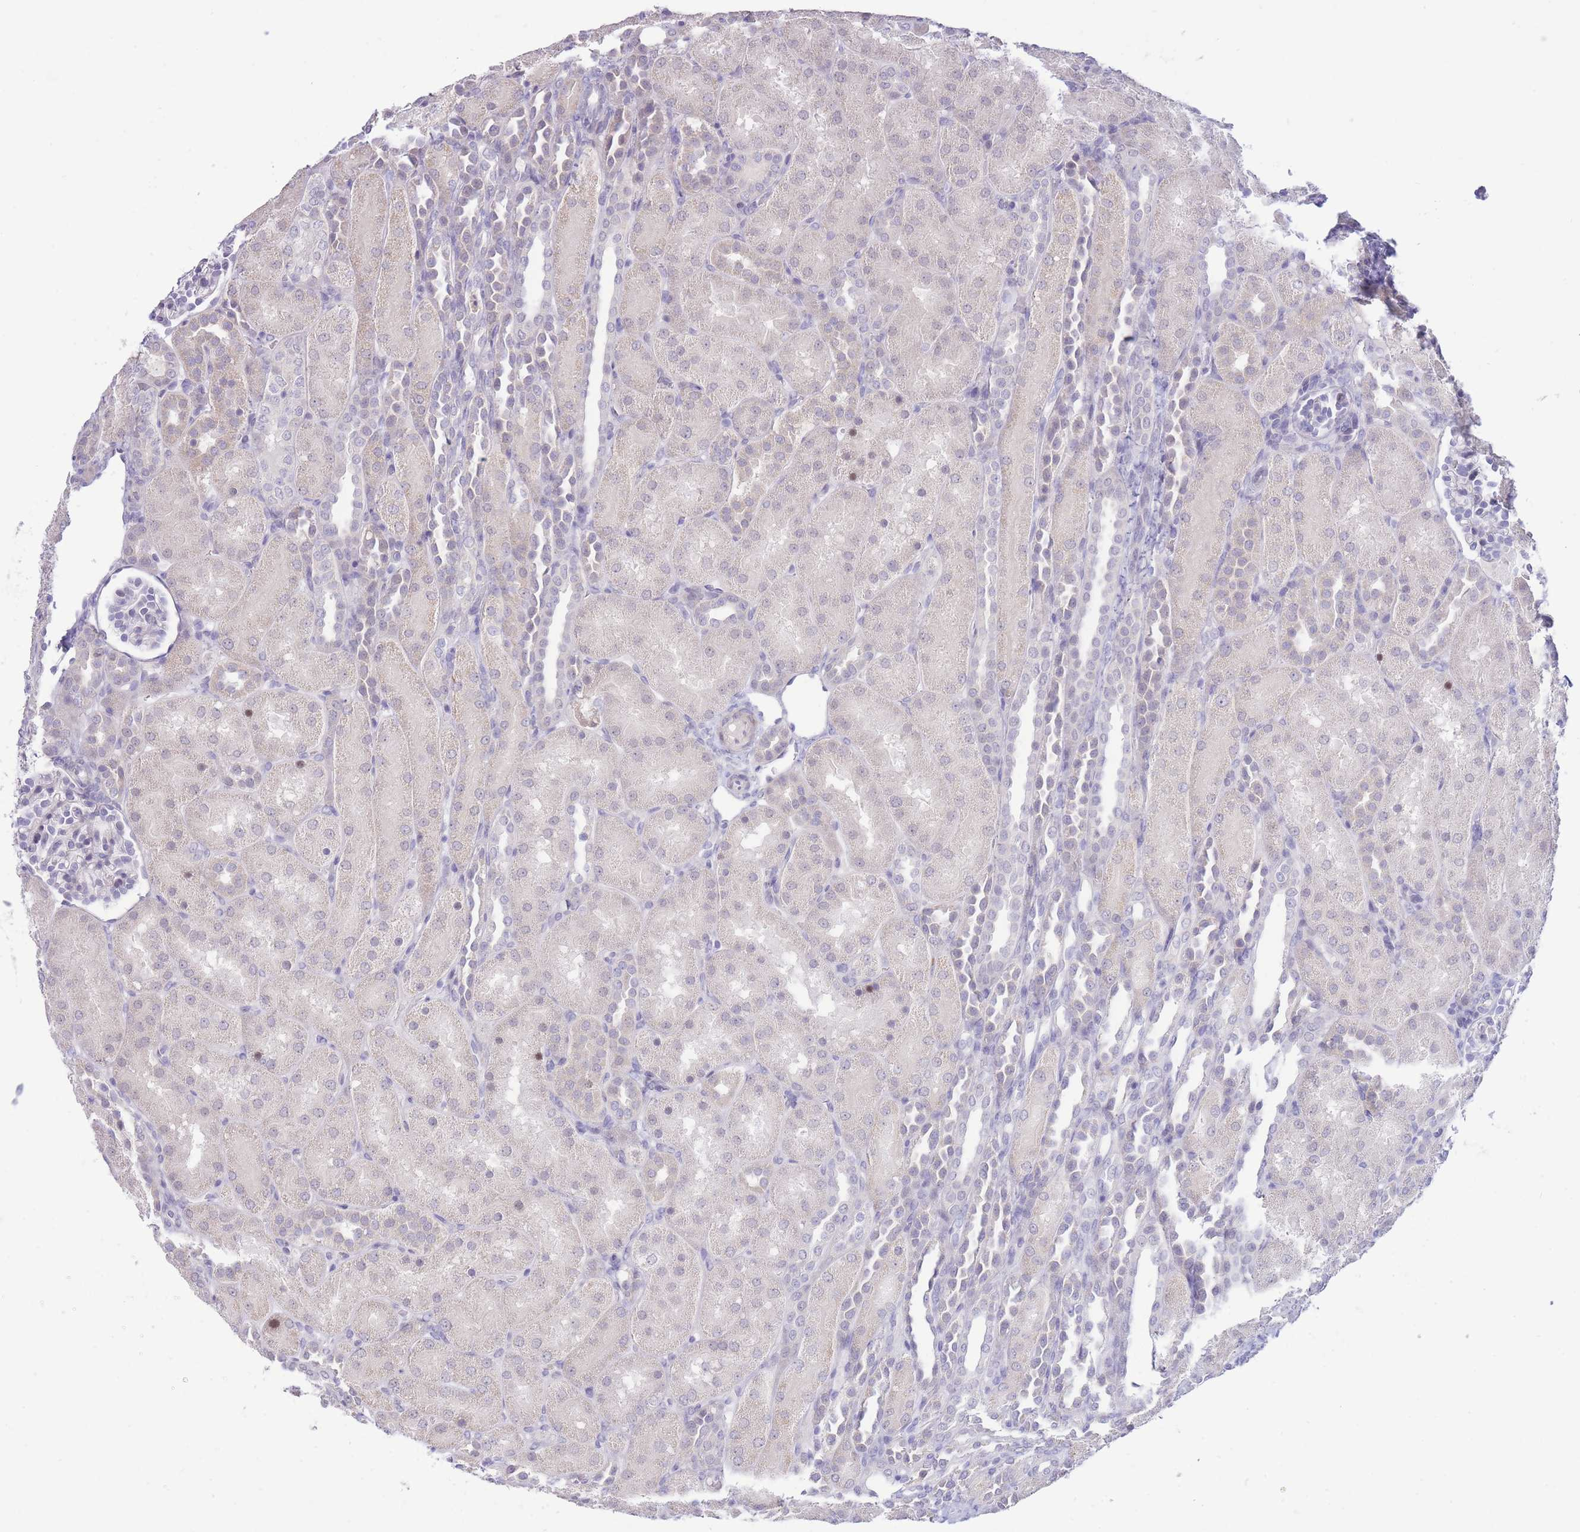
{"staining": {"intensity": "negative", "quantity": "none", "location": "none"}, "tissue": "kidney", "cell_type": "Cells in glomeruli", "image_type": "normal", "snomed": [{"axis": "morphology", "description": "Normal tissue, NOS"}, {"axis": "topography", "description": "Kidney"}], "caption": "This micrograph is of benign kidney stained with IHC to label a protein in brown with the nuclei are counter-stained blue. There is no positivity in cells in glomeruli. (DAB (3,3'-diaminobenzidine) IHC visualized using brightfield microscopy, high magnification).", "gene": "FBXO46", "patient": {"sex": "male", "age": 1}}